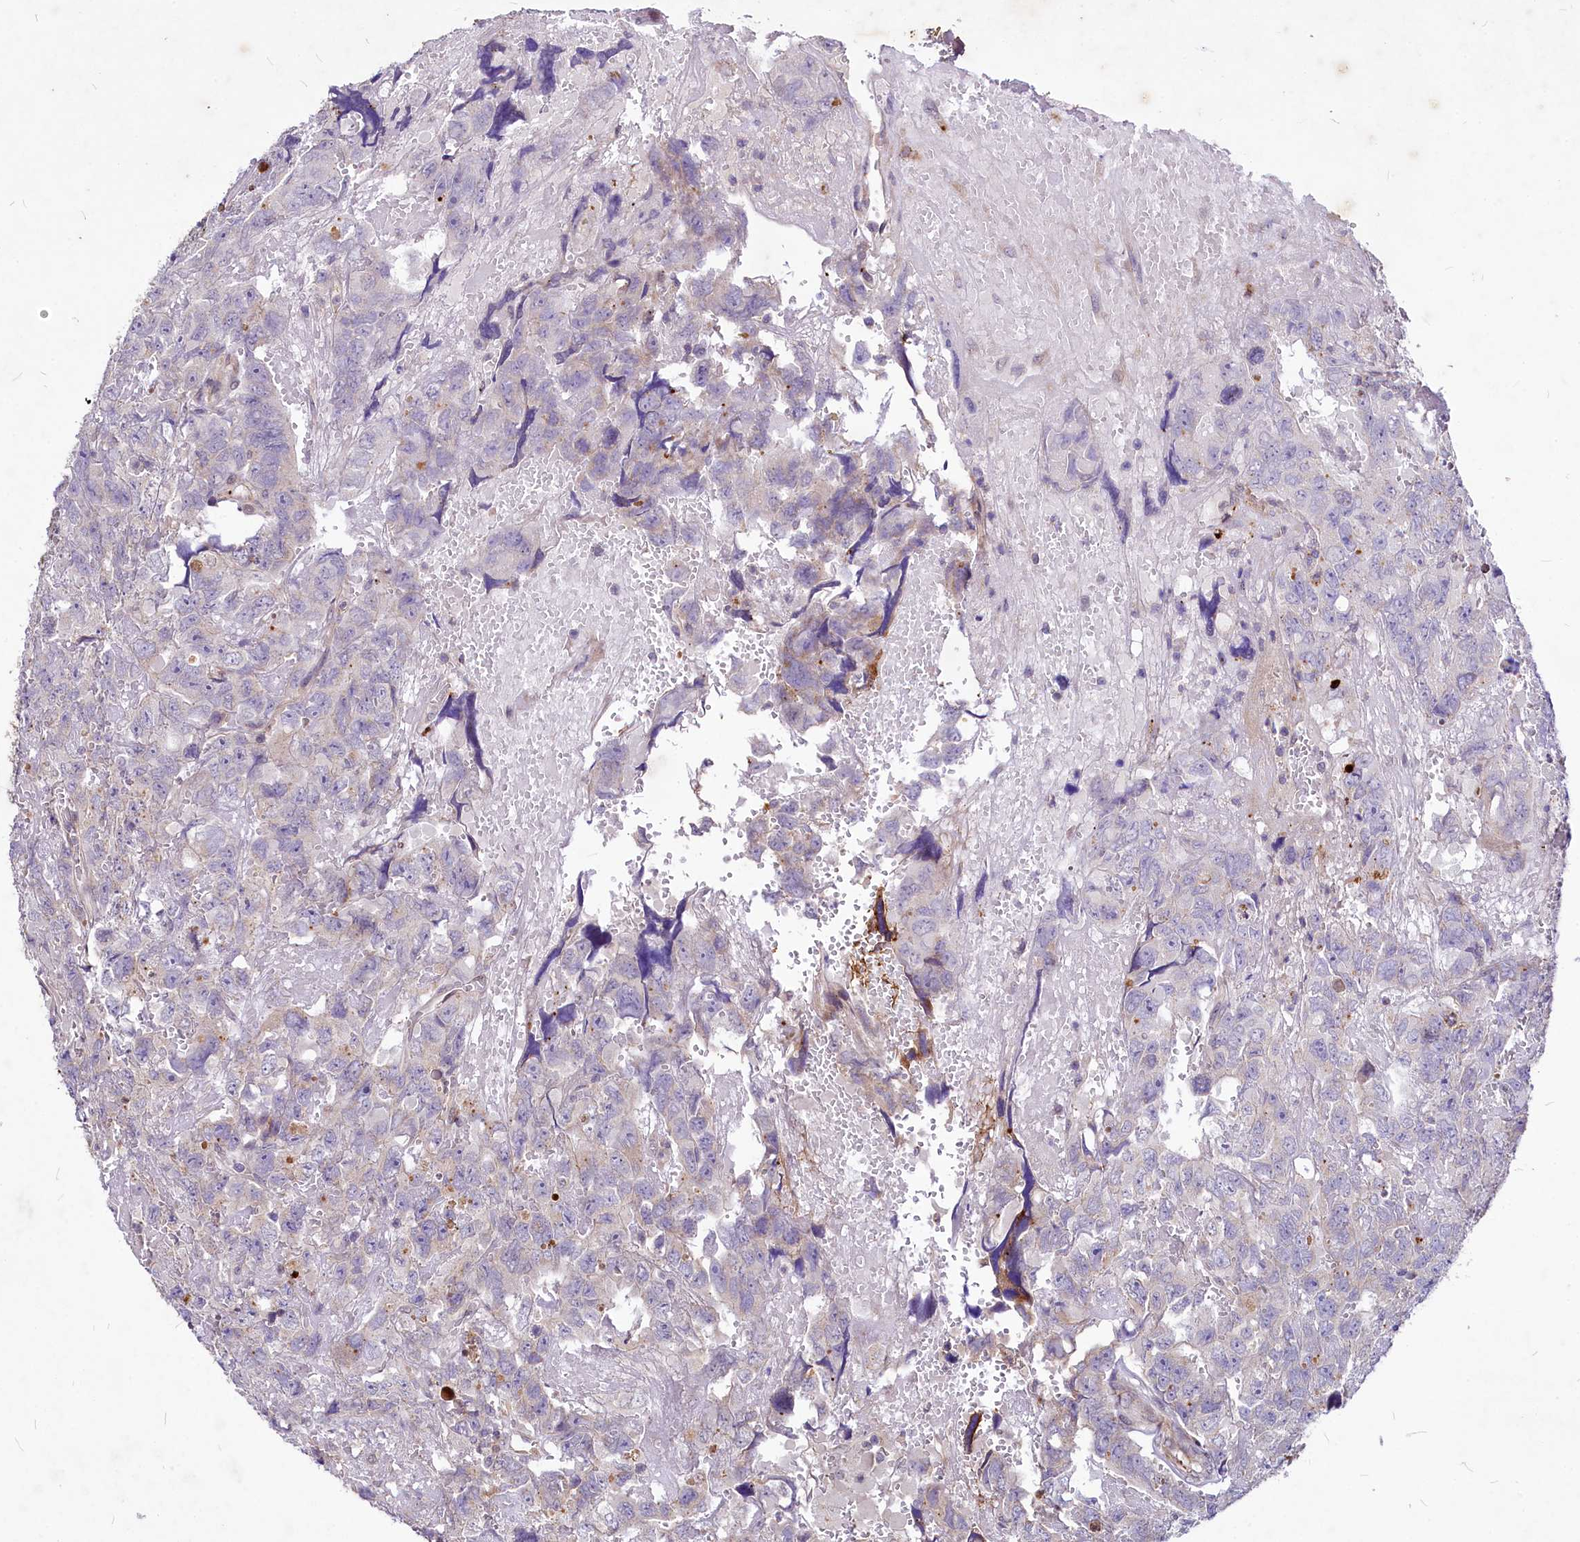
{"staining": {"intensity": "negative", "quantity": "none", "location": "none"}, "tissue": "testis cancer", "cell_type": "Tumor cells", "image_type": "cancer", "snomed": [{"axis": "morphology", "description": "Carcinoma, Embryonal, NOS"}, {"axis": "topography", "description": "Testis"}], "caption": "IHC histopathology image of neoplastic tissue: human testis cancer stained with DAB reveals no significant protein expression in tumor cells.", "gene": "C11orf86", "patient": {"sex": "male", "age": 45}}